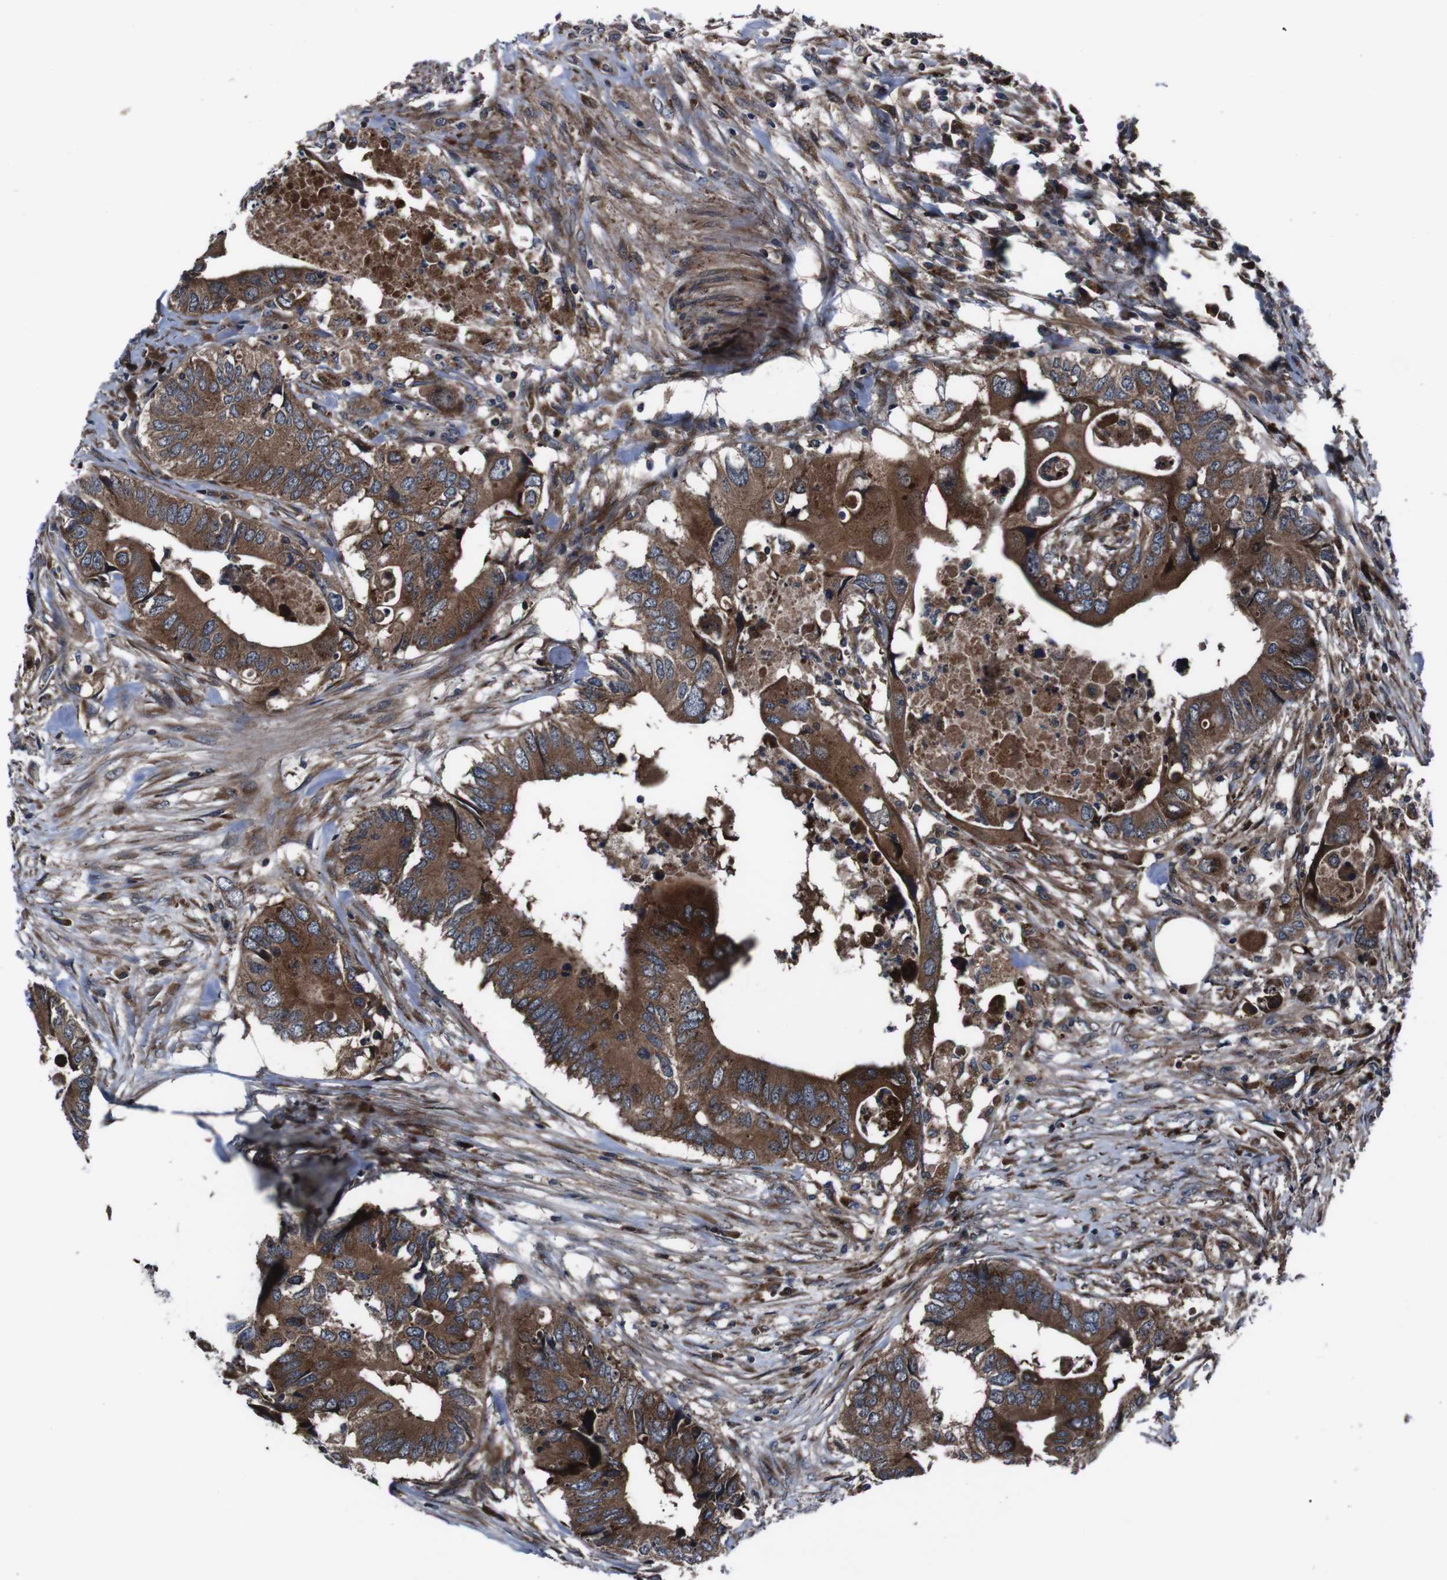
{"staining": {"intensity": "strong", "quantity": ">75%", "location": "cytoplasmic/membranous"}, "tissue": "colorectal cancer", "cell_type": "Tumor cells", "image_type": "cancer", "snomed": [{"axis": "morphology", "description": "Adenocarcinoma, NOS"}, {"axis": "topography", "description": "Colon"}], "caption": "Colorectal cancer tissue shows strong cytoplasmic/membranous positivity in about >75% of tumor cells", "gene": "EIF4A2", "patient": {"sex": "male", "age": 71}}